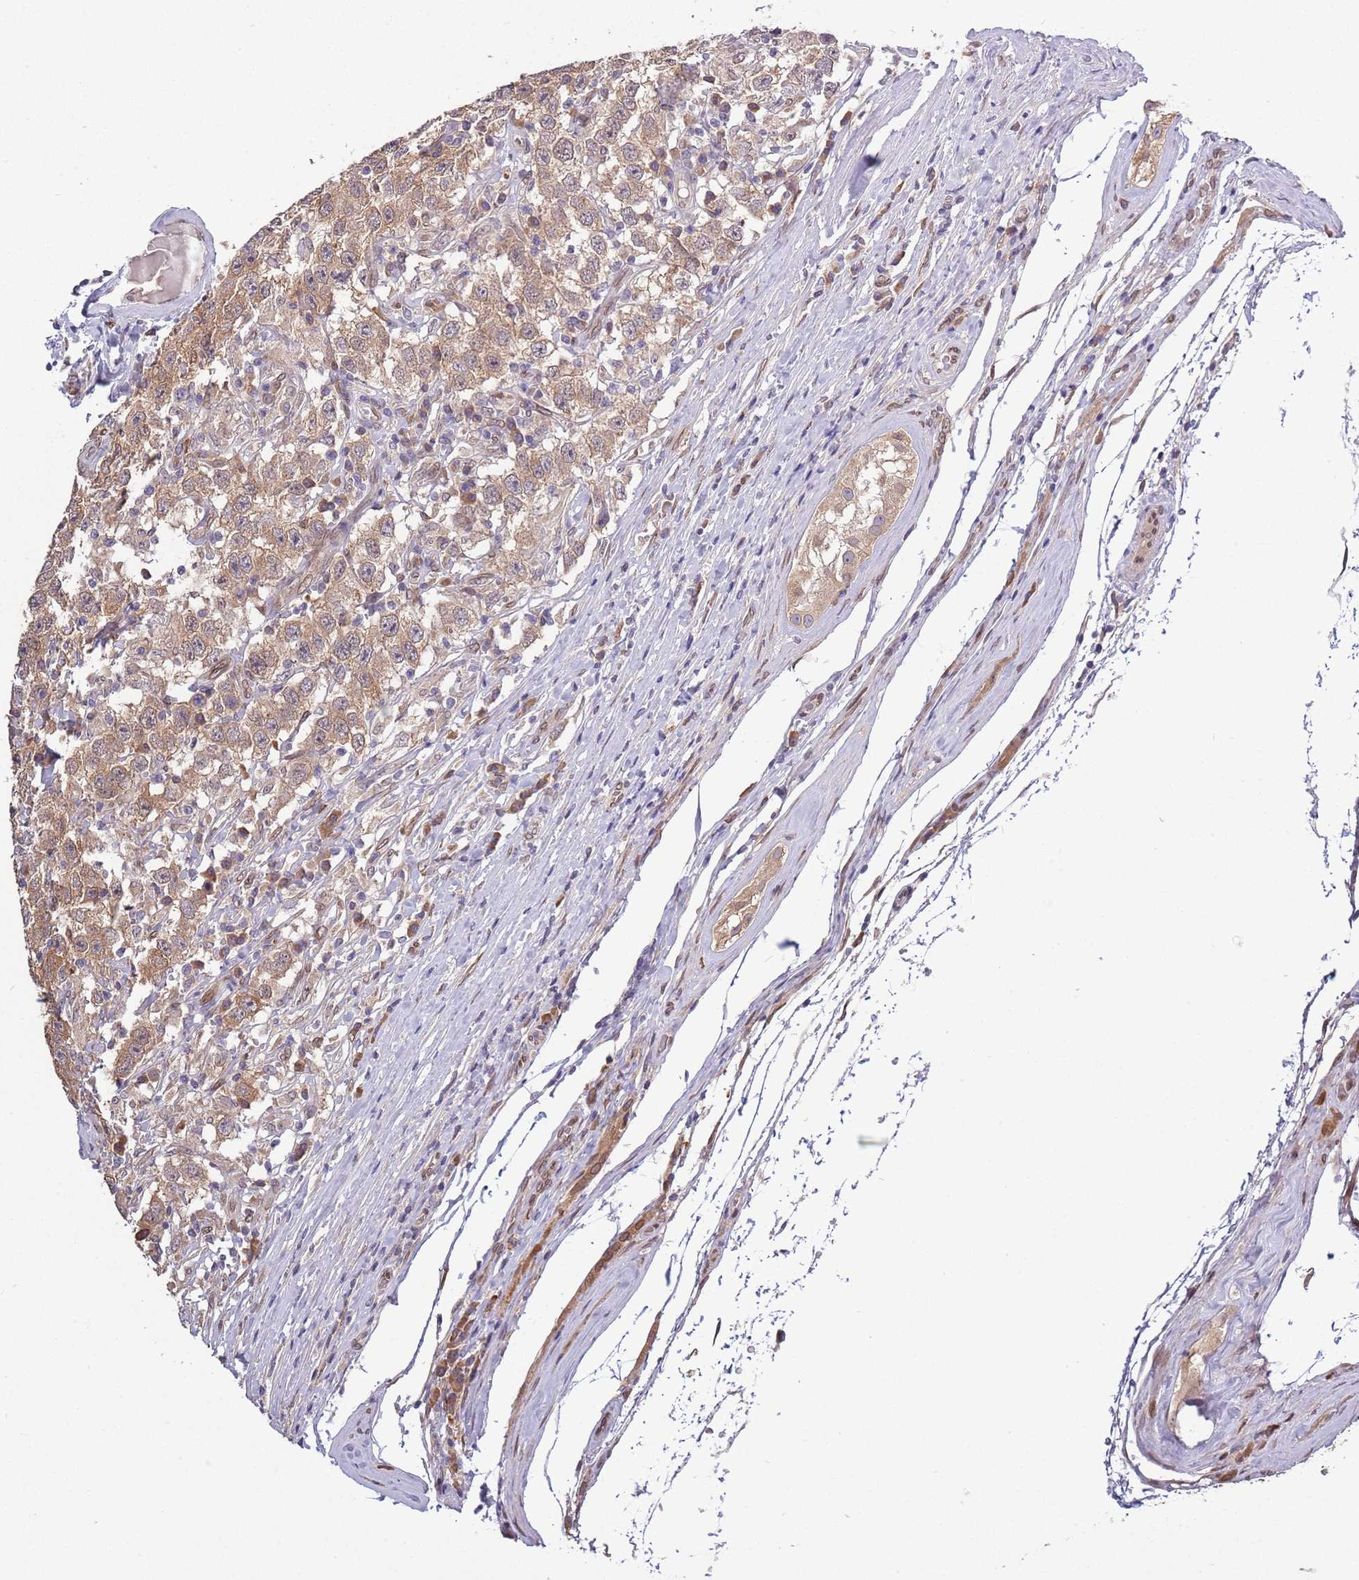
{"staining": {"intensity": "moderate", "quantity": ">75%", "location": "cytoplasmic/membranous"}, "tissue": "testis cancer", "cell_type": "Tumor cells", "image_type": "cancer", "snomed": [{"axis": "morphology", "description": "Seminoma, NOS"}, {"axis": "topography", "description": "Testis"}], "caption": "Immunohistochemistry (IHC) of human testis seminoma reveals medium levels of moderate cytoplasmic/membranous positivity in about >75% of tumor cells.", "gene": "ZNF665", "patient": {"sex": "male", "age": 41}}